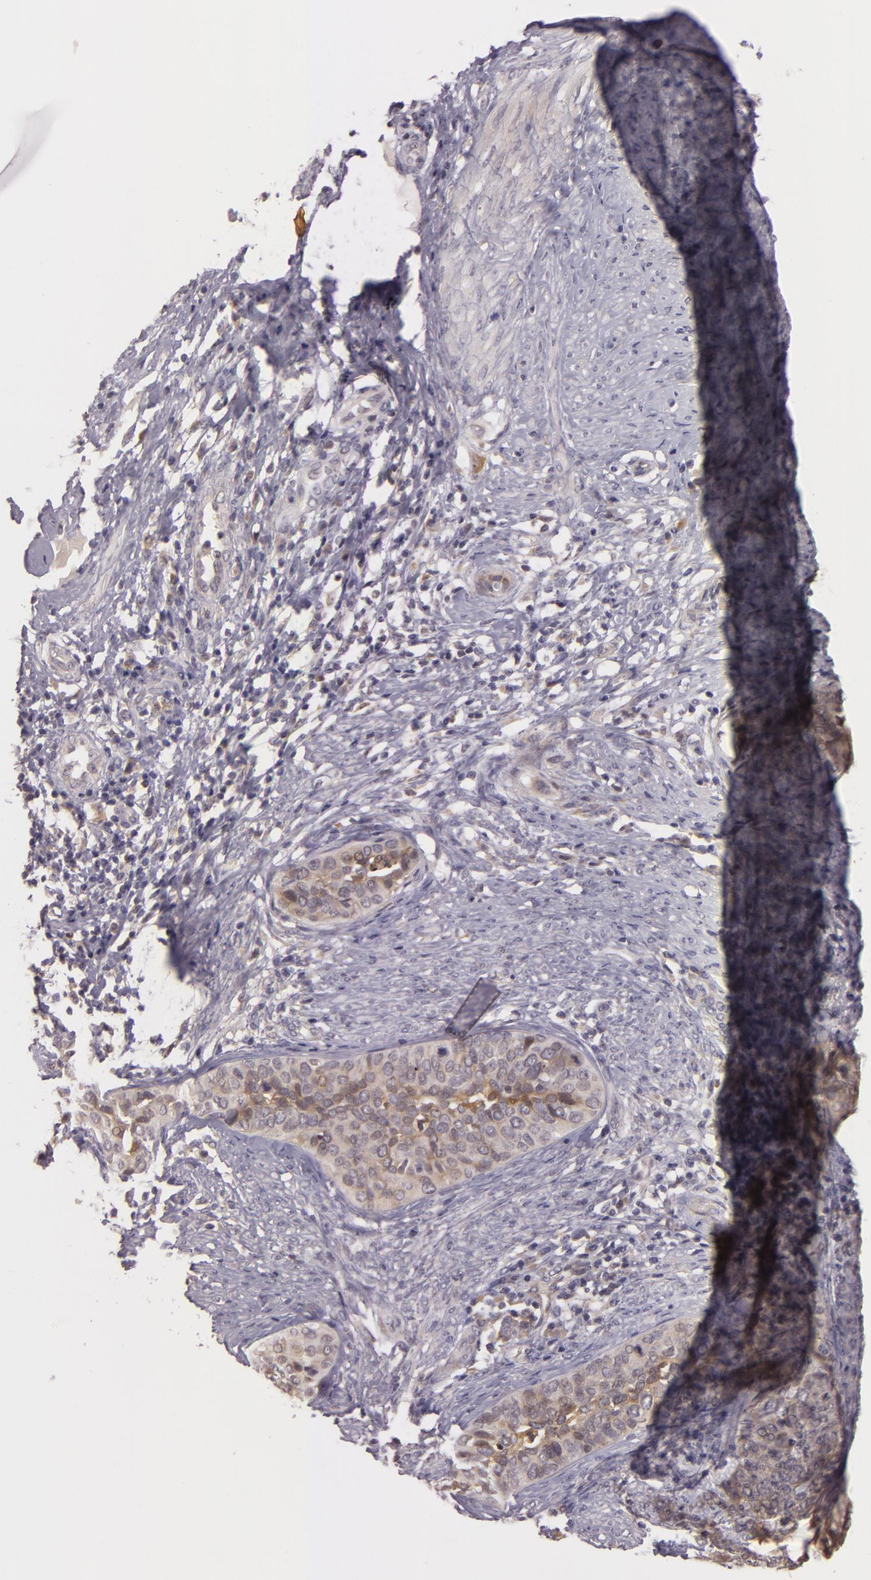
{"staining": {"intensity": "weak", "quantity": ">75%", "location": "cytoplasmic/membranous"}, "tissue": "cervical cancer", "cell_type": "Tumor cells", "image_type": "cancer", "snomed": [{"axis": "morphology", "description": "Squamous cell carcinoma, NOS"}, {"axis": "topography", "description": "Cervix"}], "caption": "Protein staining of squamous cell carcinoma (cervical) tissue reveals weak cytoplasmic/membranous expression in about >75% of tumor cells.", "gene": "PPP1R3F", "patient": {"sex": "female", "age": 31}}